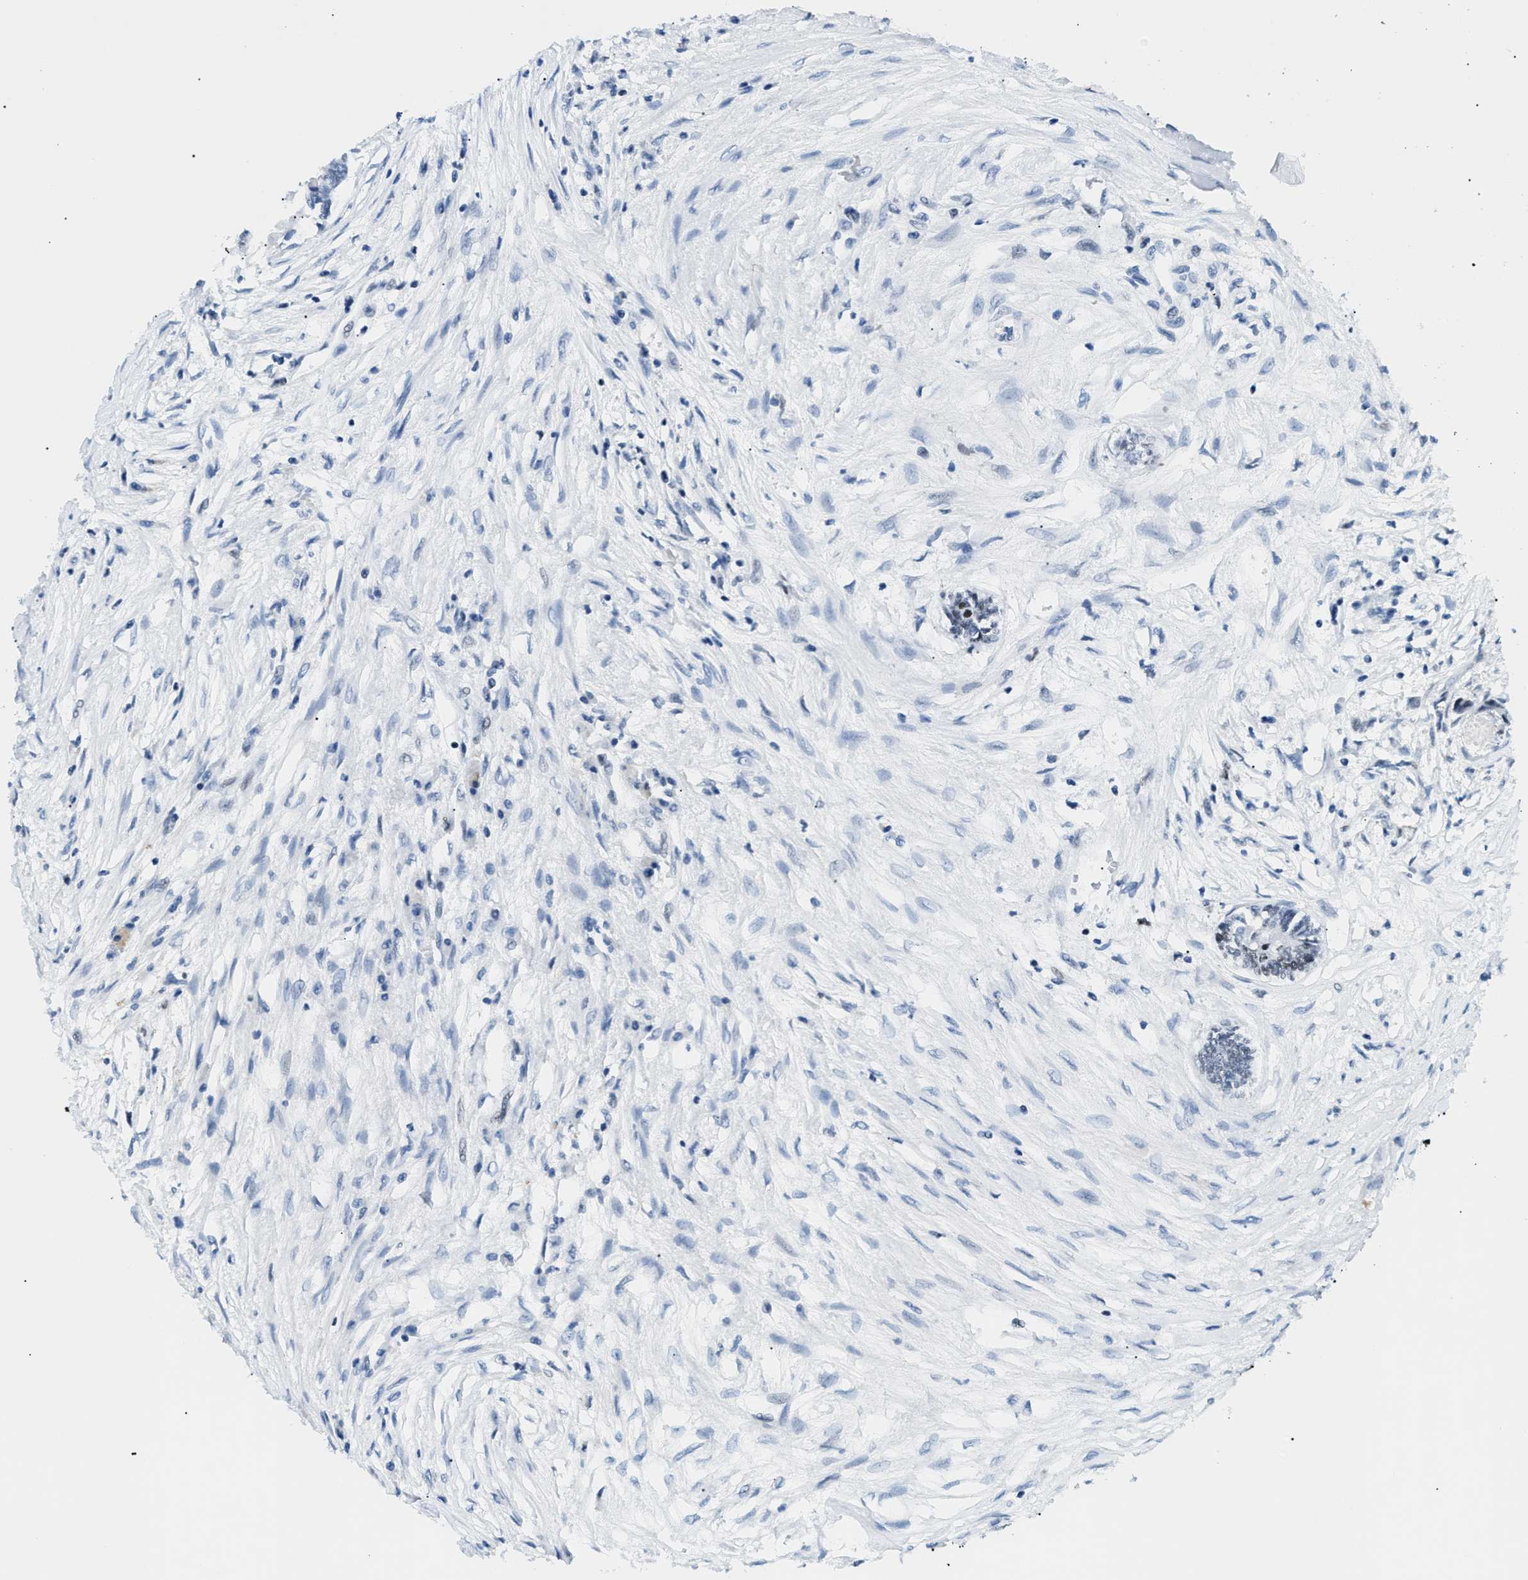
{"staining": {"intensity": "negative", "quantity": "none", "location": "none"}, "tissue": "colorectal cancer", "cell_type": "Tumor cells", "image_type": "cancer", "snomed": [{"axis": "morphology", "description": "Adenocarcinoma, NOS"}, {"axis": "topography", "description": "Rectum"}], "caption": "High magnification brightfield microscopy of colorectal adenocarcinoma stained with DAB (3,3'-diaminobenzidine) (brown) and counterstained with hematoxylin (blue): tumor cells show no significant staining. (Stains: DAB (3,3'-diaminobenzidine) IHC with hematoxylin counter stain, Microscopy: brightfield microscopy at high magnification).", "gene": "SMARCC1", "patient": {"sex": "male", "age": 63}}